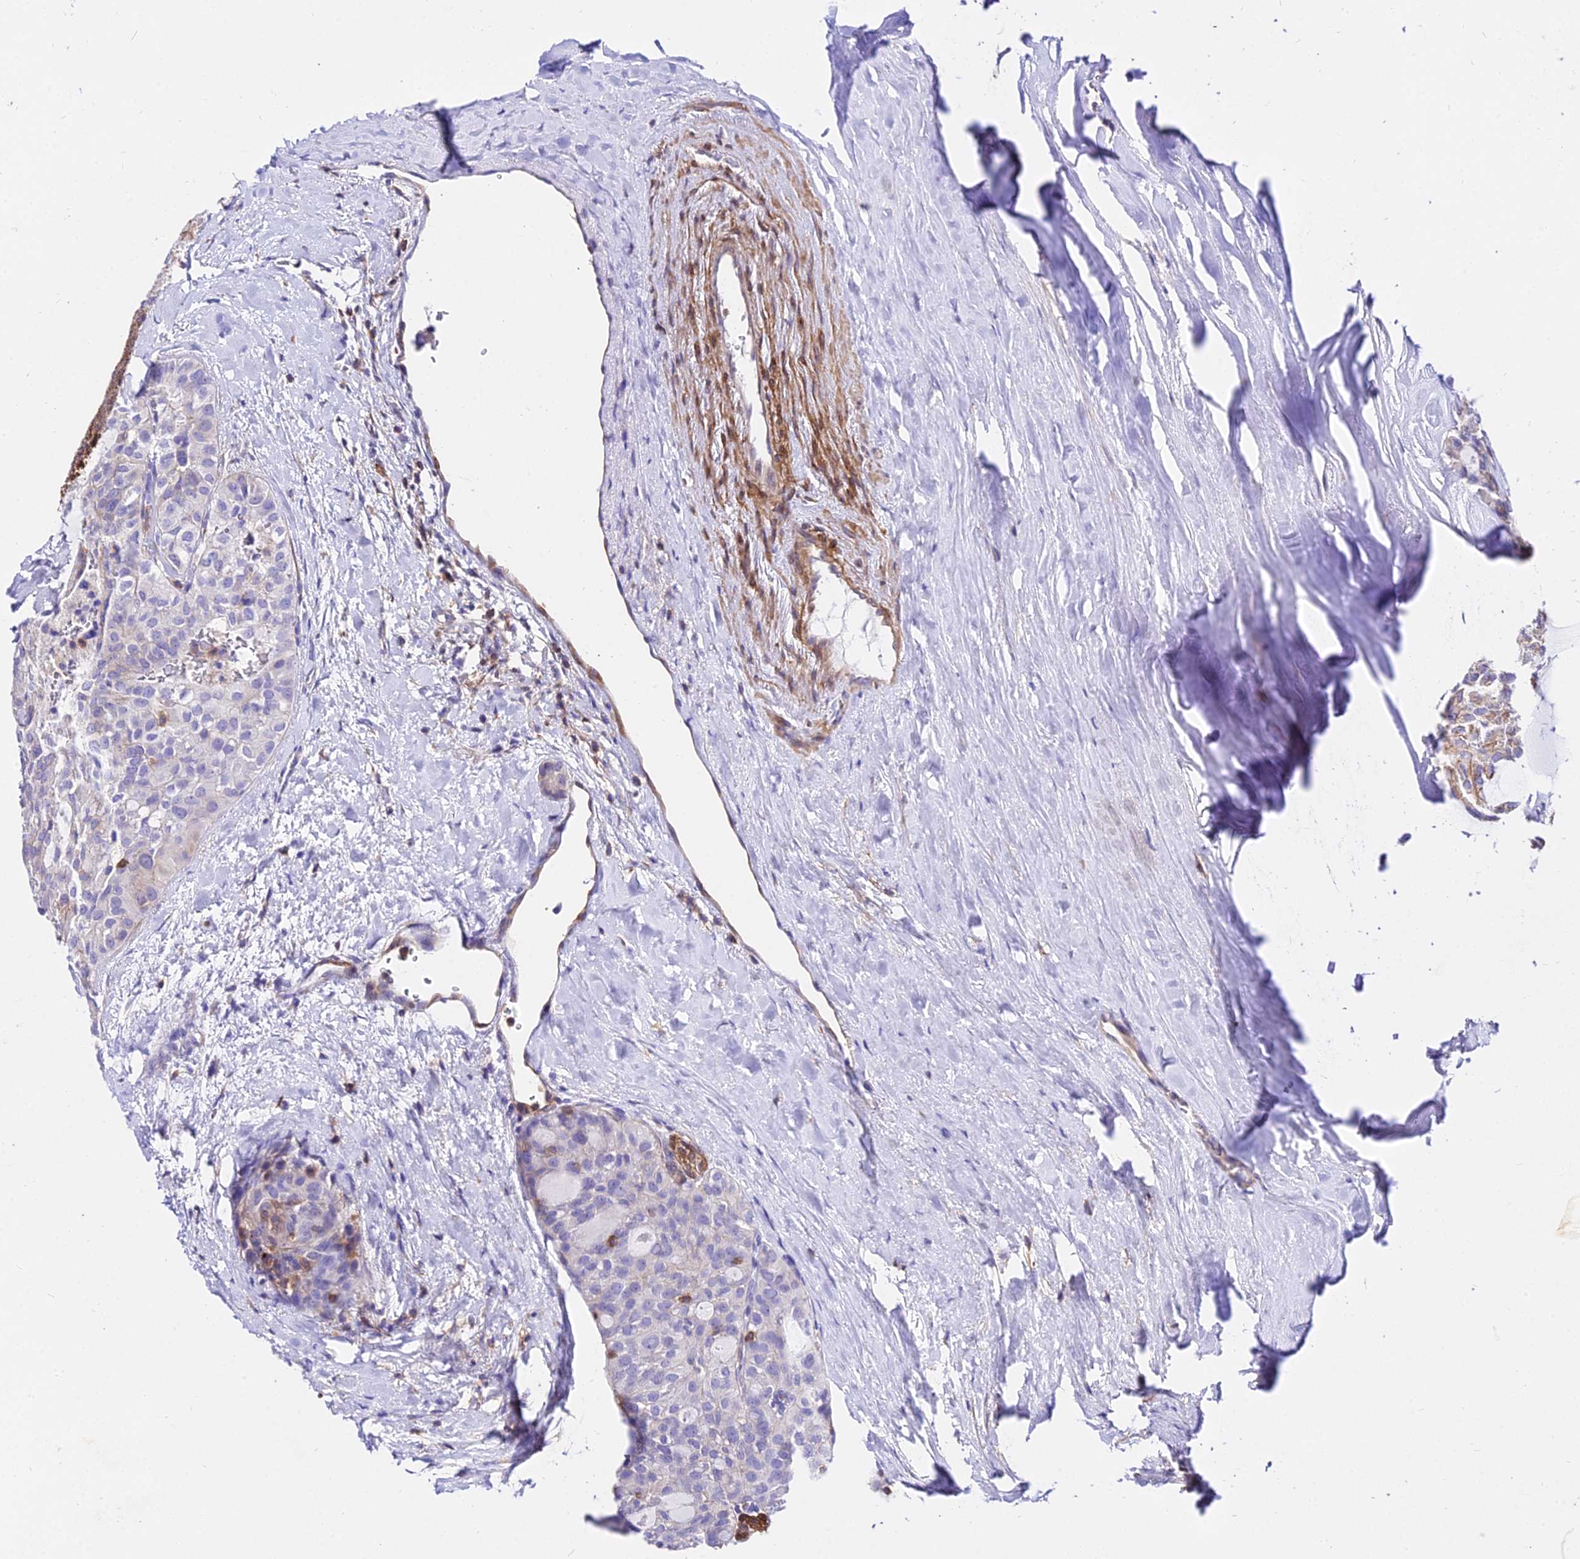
{"staining": {"intensity": "moderate", "quantity": "25%-75%", "location": "cytoplasmic/membranous"}, "tissue": "thyroid cancer", "cell_type": "Tumor cells", "image_type": "cancer", "snomed": [{"axis": "morphology", "description": "Follicular adenoma carcinoma, NOS"}, {"axis": "topography", "description": "Thyroid gland"}], "caption": "A high-resolution photomicrograph shows immunohistochemistry (IHC) staining of thyroid follicular adenoma carcinoma, which reveals moderate cytoplasmic/membranous positivity in about 25%-75% of tumor cells.", "gene": "CSRP1", "patient": {"sex": "male", "age": 75}}